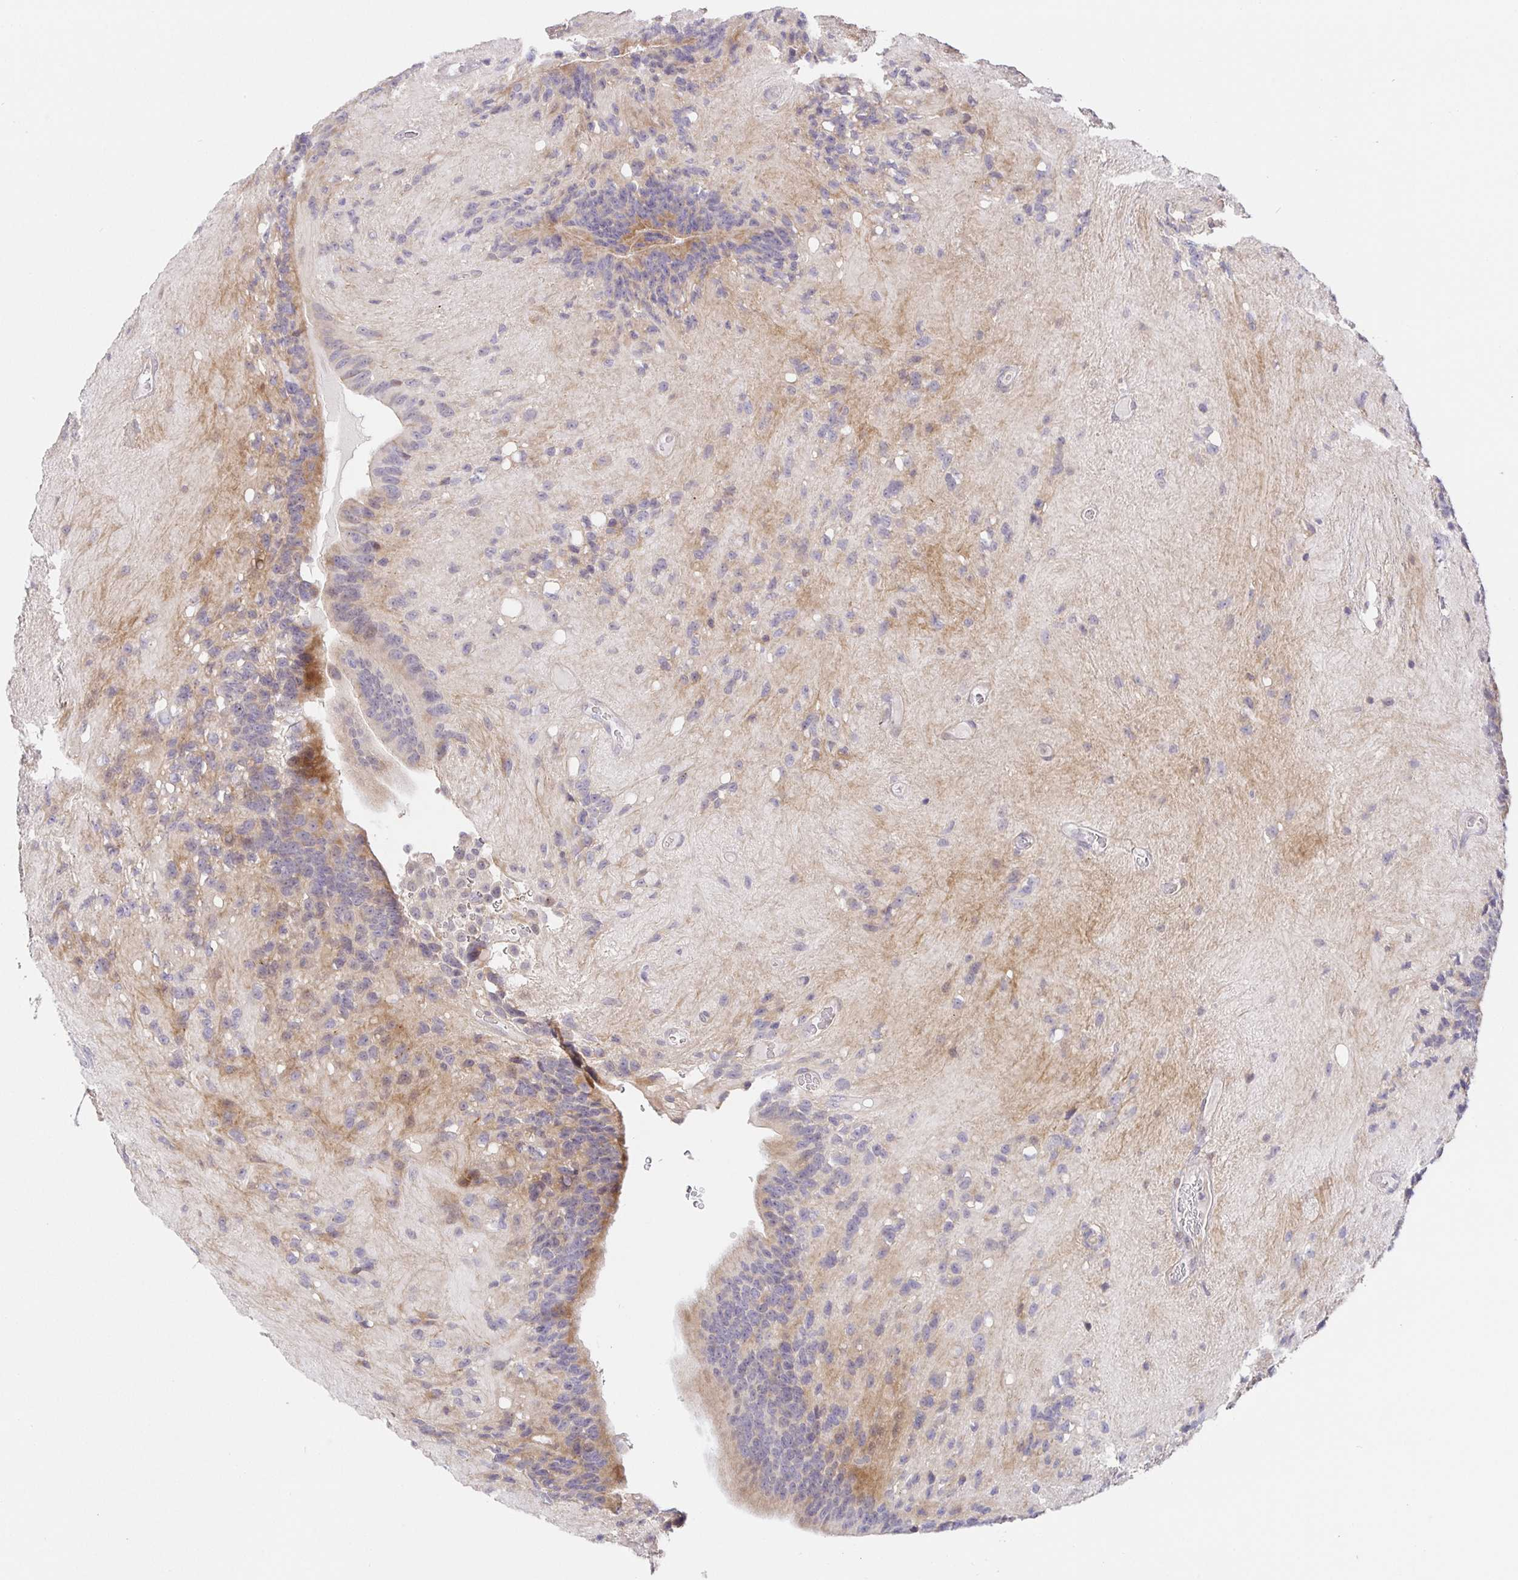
{"staining": {"intensity": "negative", "quantity": "none", "location": "none"}, "tissue": "glioma", "cell_type": "Tumor cells", "image_type": "cancer", "snomed": [{"axis": "morphology", "description": "Glioma, malignant, Low grade"}, {"axis": "topography", "description": "Brain"}], "caption": "Protein analysis of glioma reveals no significant positivity in tumor cells. Nuclei are stained in blue.", "gene": "ZDHHC11", "patient": {"sex": "male", "age": 31}}